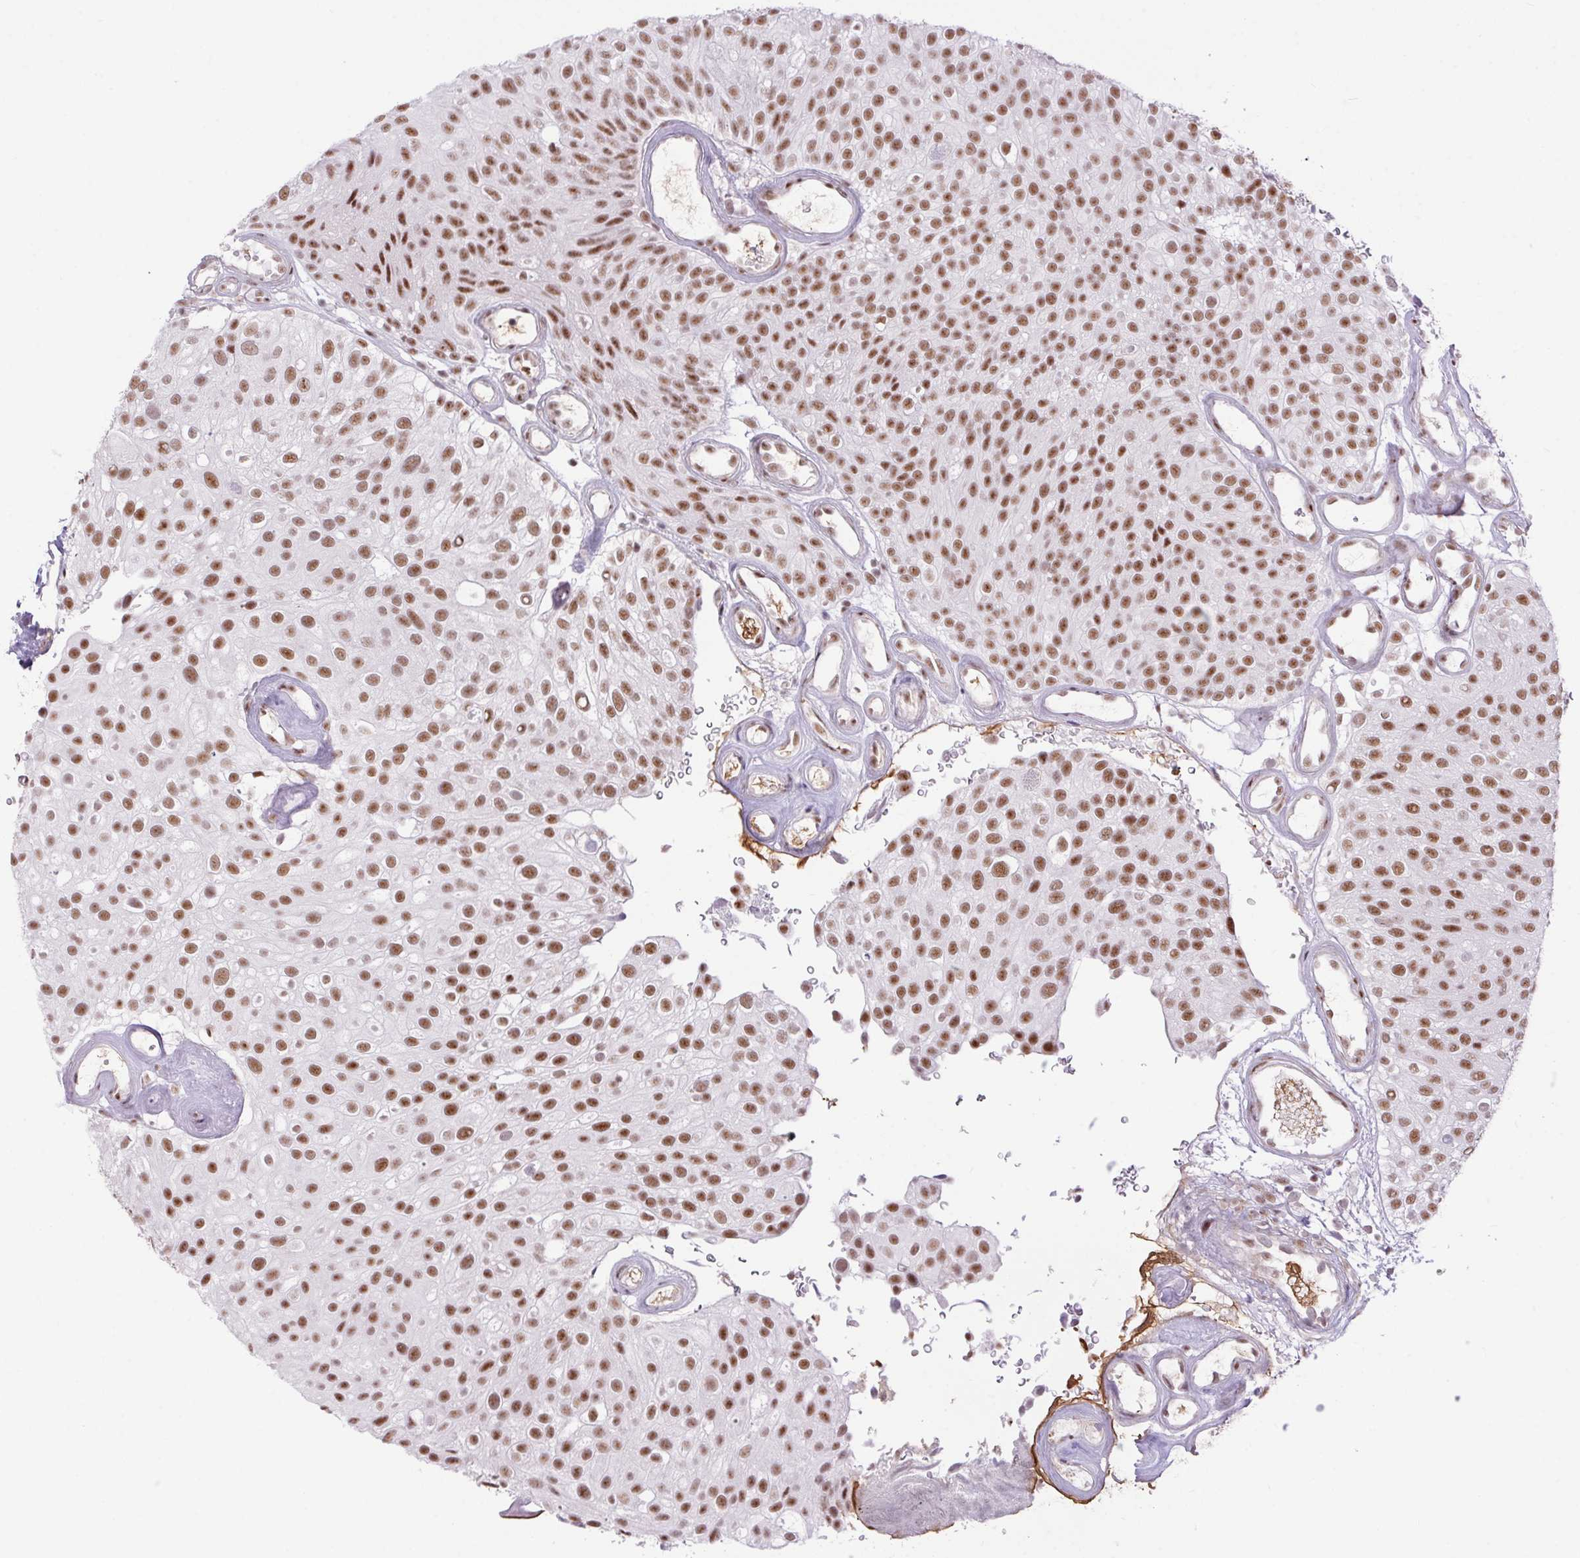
{"staining": {"intensity": "moderate", "quantity": ">75%", "location": "nuclear"}, "tissue": "urothelial cancer", "cell_type": "Tumor cells", "image_type": "cancer", "snomed": [{"axis": "morphology", "description": "Urothelial carcinoma, Low grade"}, {"axis": "topography", "description": "Urinary bladder"}], "caption": "There is medium levels of moderate nuclear expression in tumor cells of low-grade urothelial carcinoma, as demonstrated by immunohistochemical staining (brown color).", "gene": "DDX17", "patient": {"sex": "male", "age": 78}}